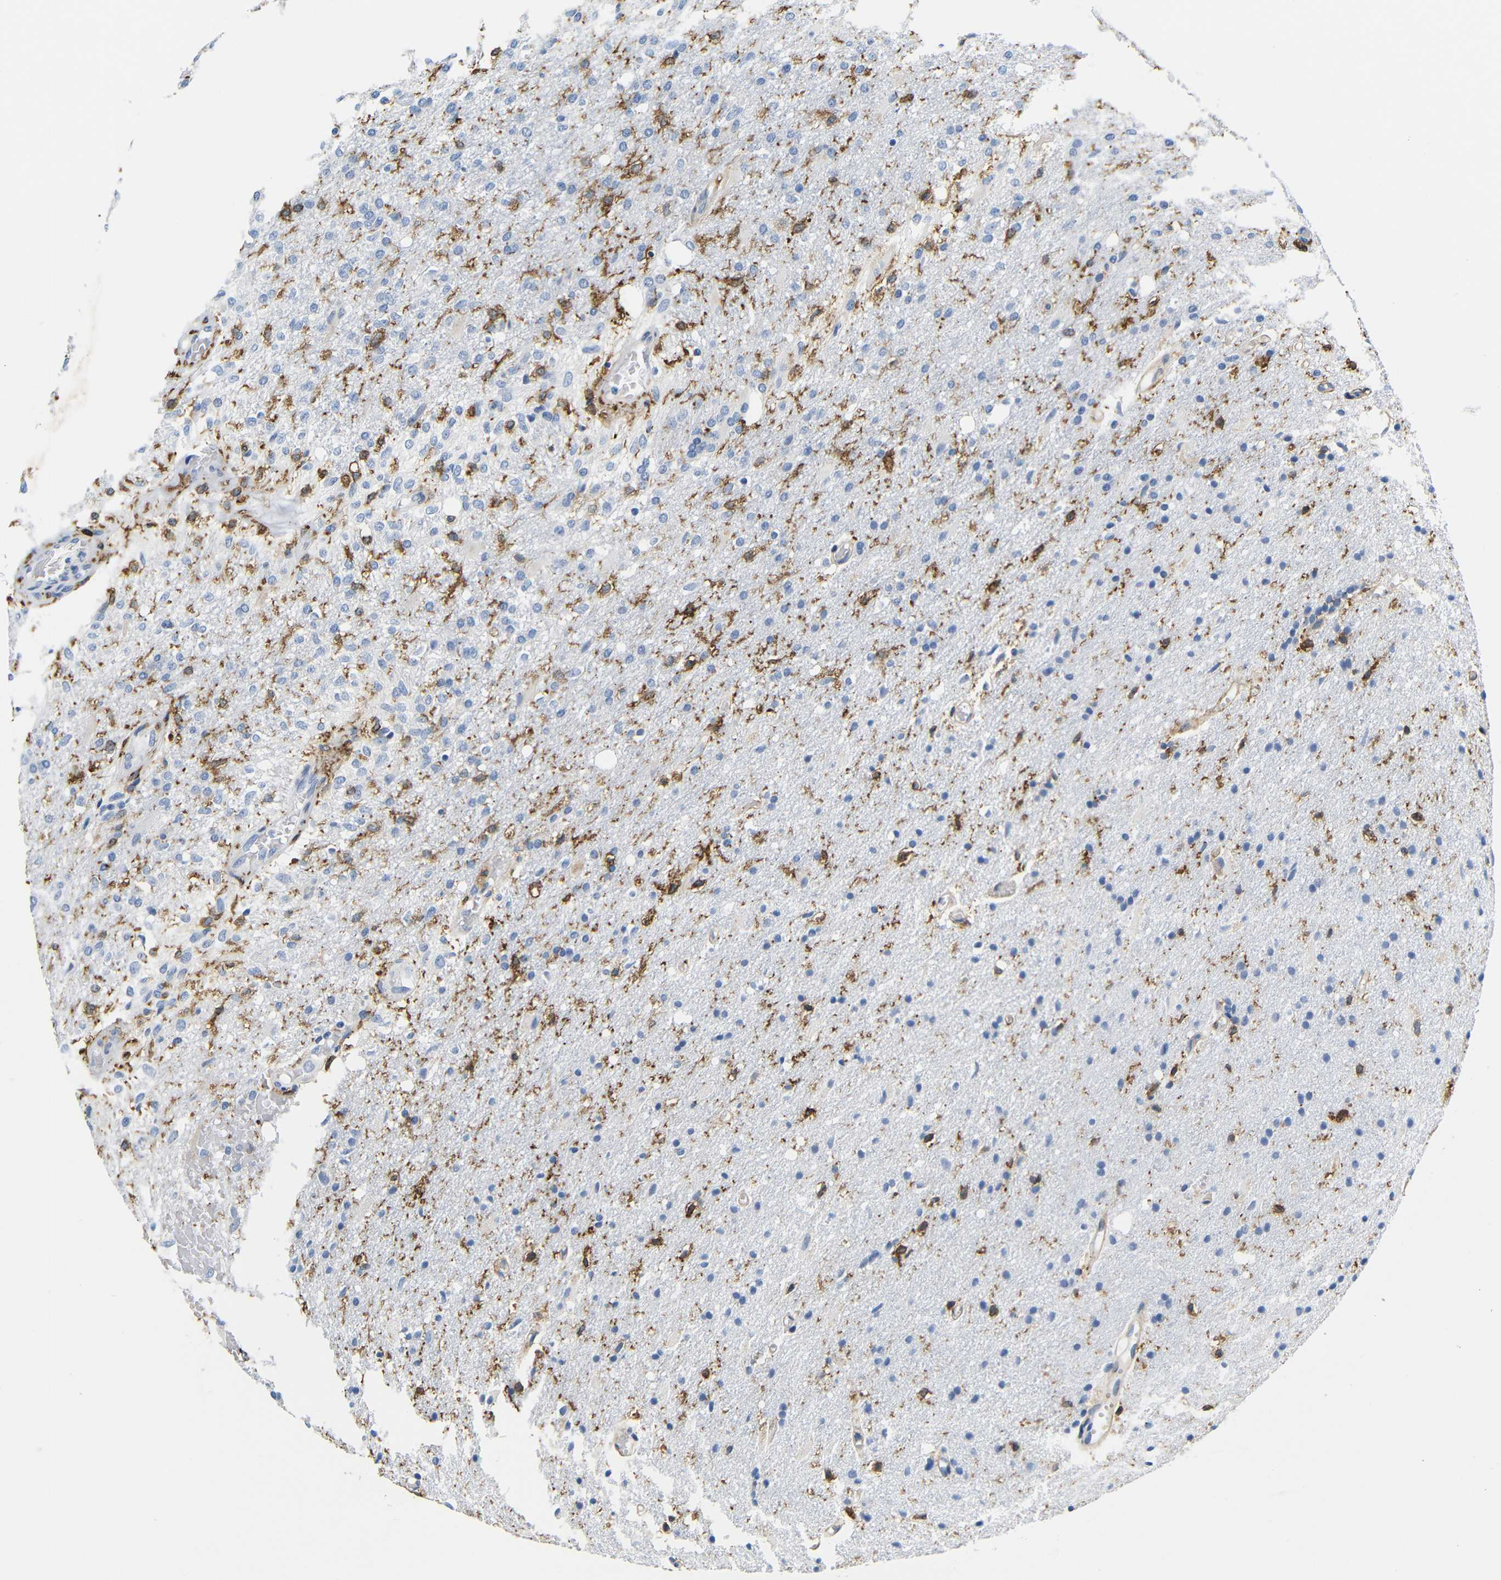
{"staining": {"intensity": "negative", "quantity": "none", "location": "none"}, "tissue": "glioma", "cell_type": "Tumor cells", "image_type": "cancer", "snomed": [{"axis": "morphology", "description": "Normal tissue, NOS"}, {"axis": "morphology", "description": "Glioma, malignant, High grade"}, {"axis": "topography", "description": "Cerebral cortex"}], "caption": "IHC image of malignant glioma (high-grade) stained for a protein (brown), which demonstrates no positivity in tumor cells.", "gene": "HLA-DQB1", "patient": {"sex": "male", "age": 77}}